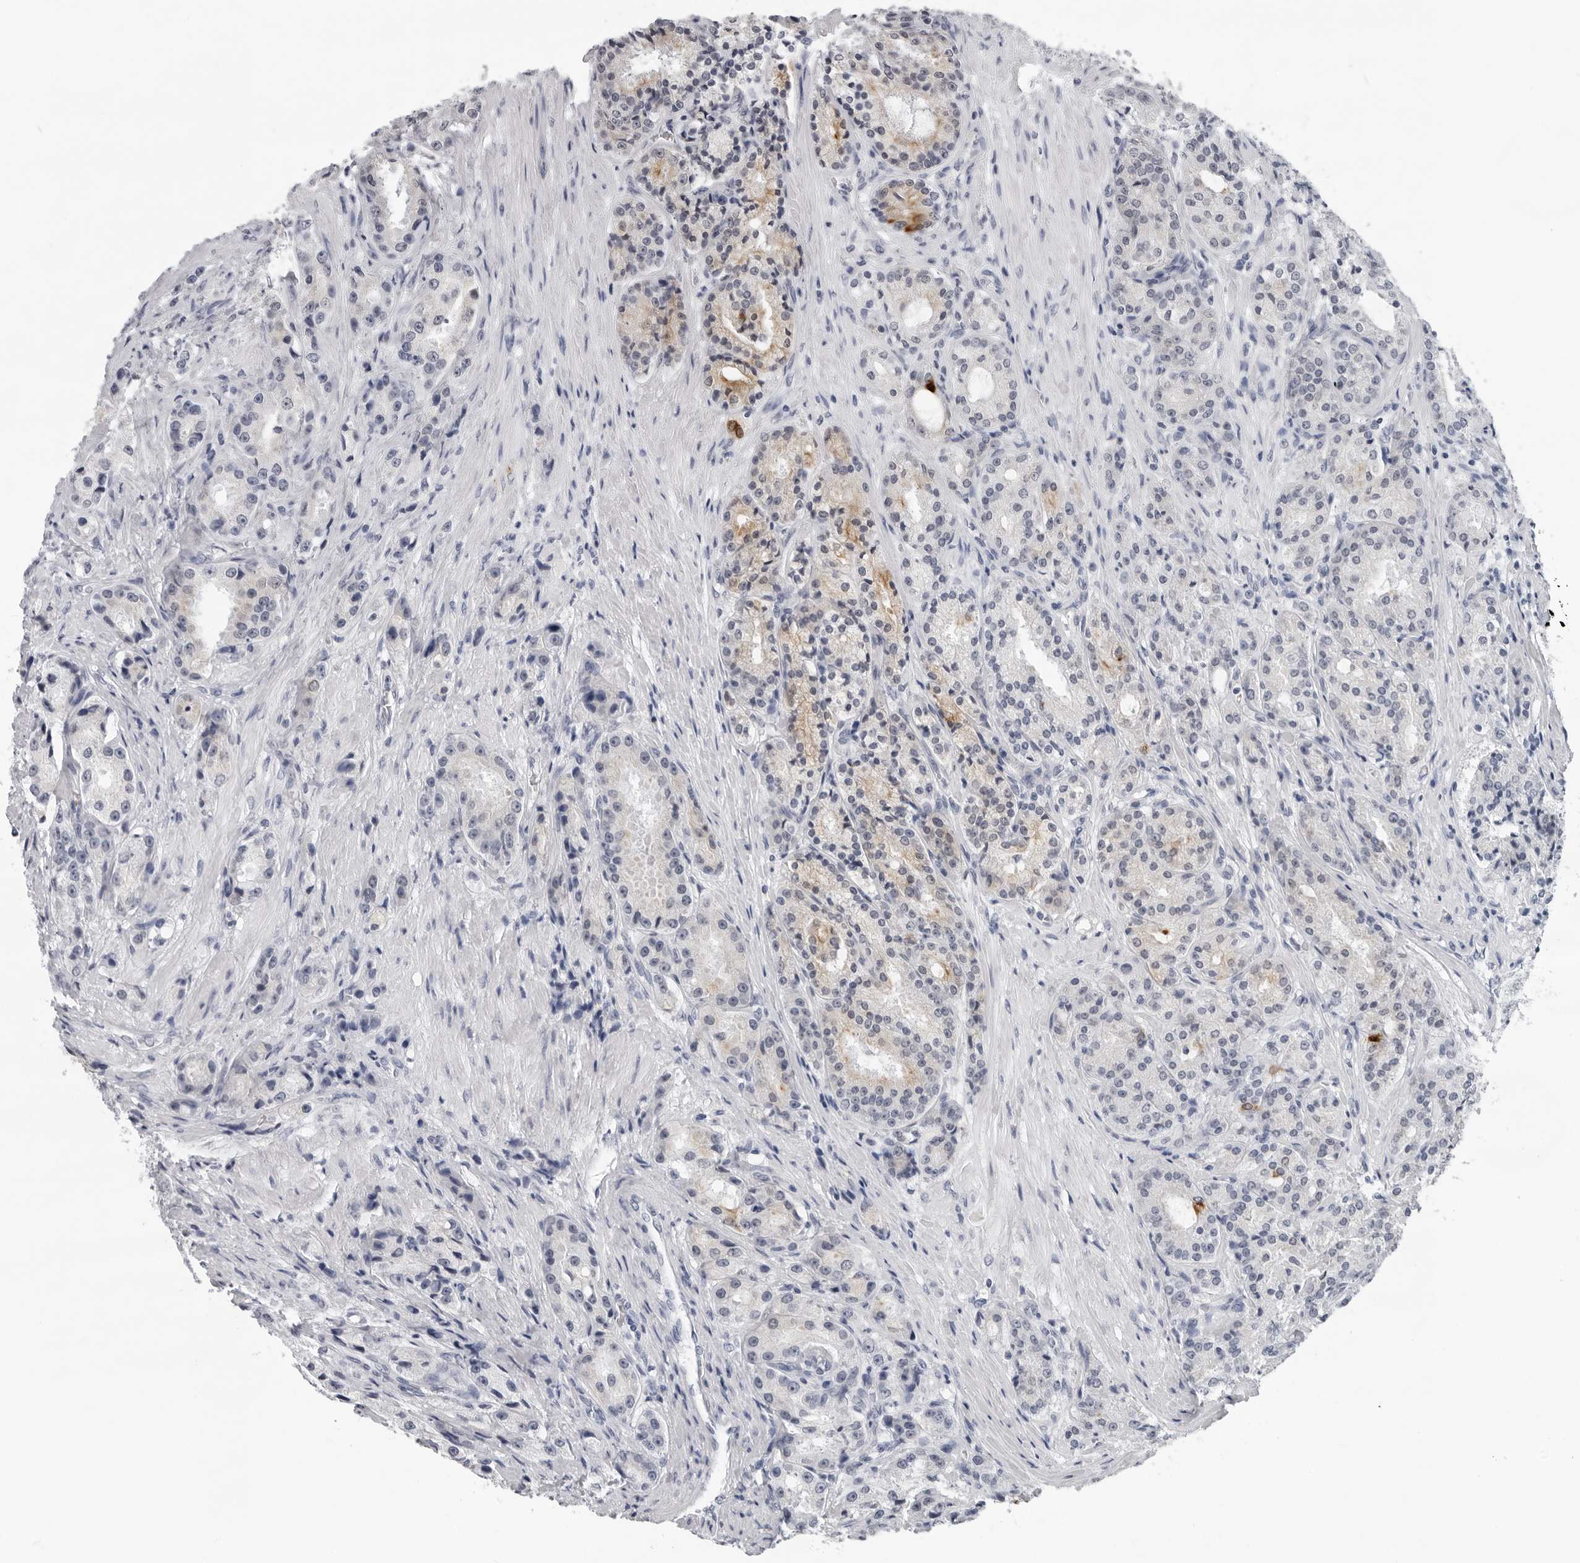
{"staining": {"intensity": "weak", "quantity": "<25%", "location": "cytoplasmic/membranous"}, "tissue": "prostate cancer", "cell_type": "Tumor cells", "image_type": "cancer", "snomed": [{"axis": "morphology", "description": "Adenocarcinoma, High grade"}, {"axis": "topography", "description": "Prostate"}], "caption": "The IHC image has no significant positivity in tumor cells of high-grade adenocarcinoma (prostate) tissue.", "gene": "CCDC28B", "patient": {"sex": "male", "age": 60}}